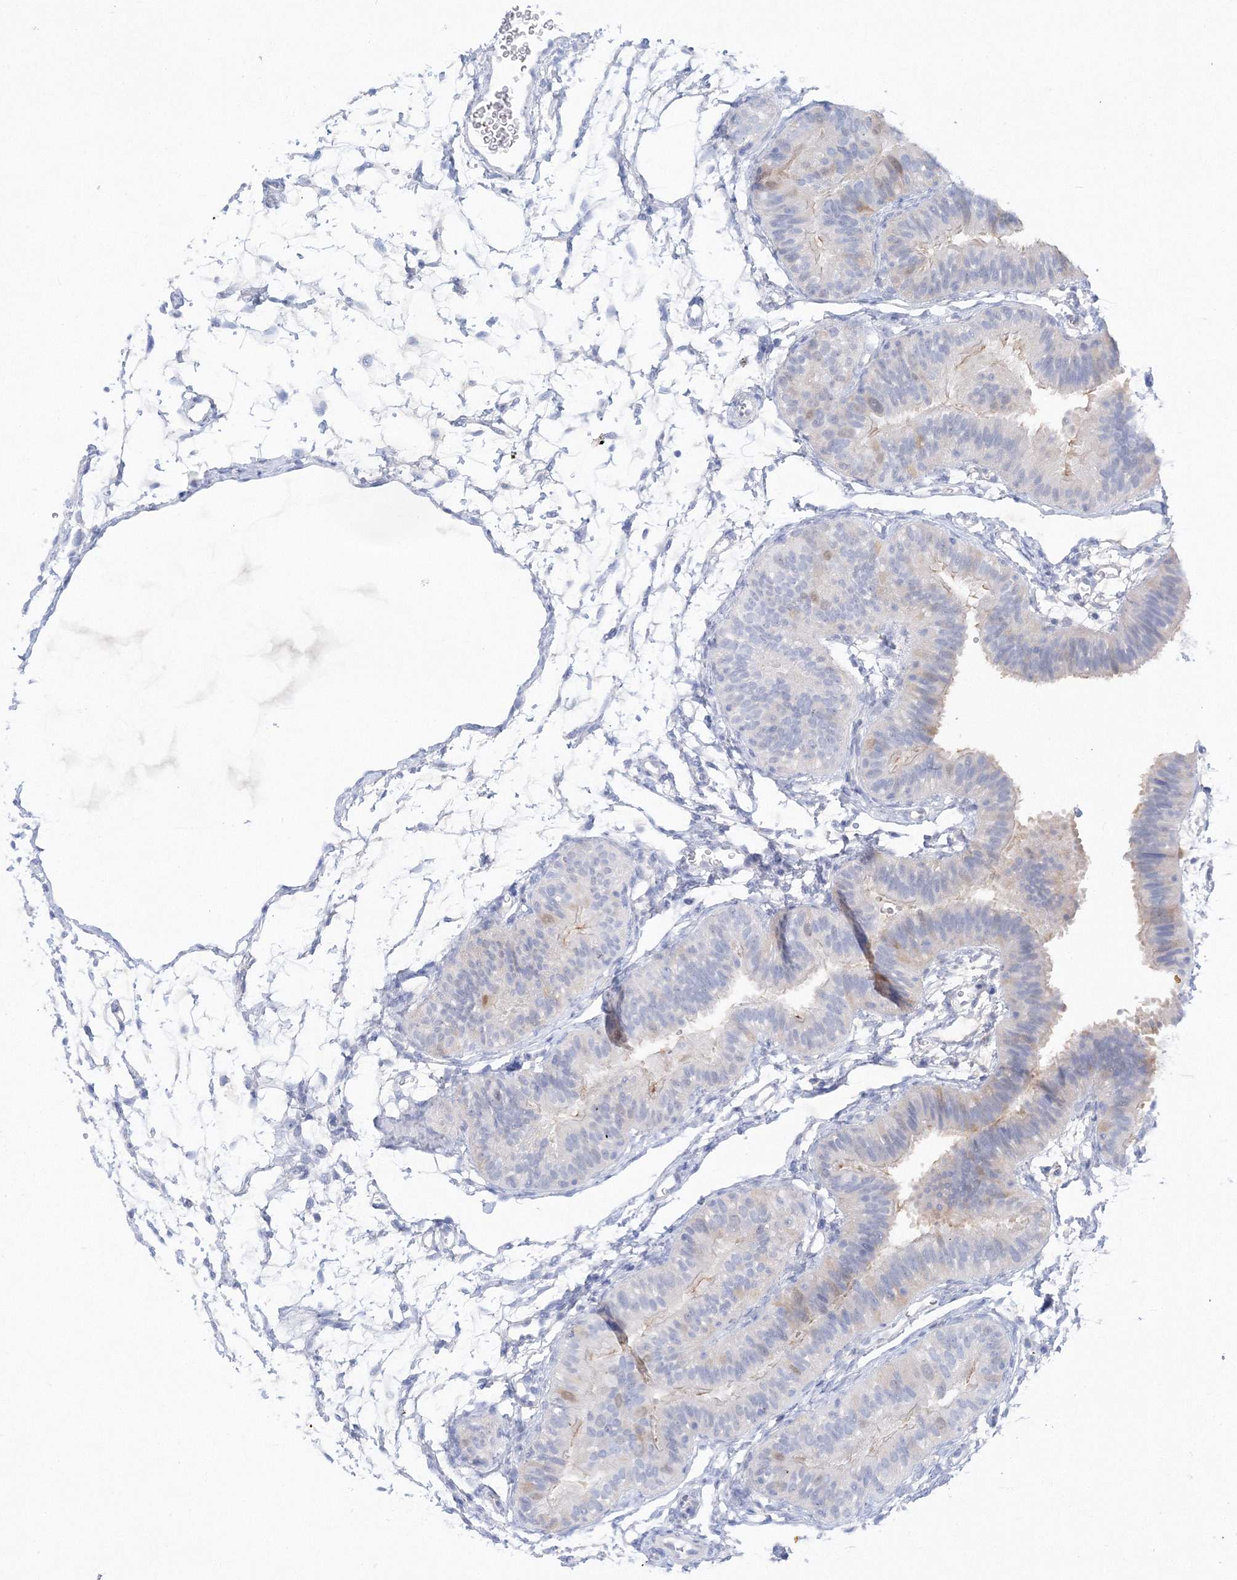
{"staining": {"intensity": "negative", "quantity": "none", "location": "none"}, "tissue": "fallopian tube", "cell_type": "Glandular cells", "image_type": "normal", "snomed": [{"axis": "morphology", "description": "Normal tissue, NOS"}, {"axis": "topography", "description": "Fallopian tube"}], "caption": "Protein analysis of benign fallopian tube exhibits no significant staining in glandular cells. (Stains: DAB (3,3'-diaminobenzidine) immunohistochemistry with hematoxylin counter stain, Microscopy: brightfield microscopy at high magnification).", "gene": "HMGCS1", "patient": {"sex": "female", "age": 35}}